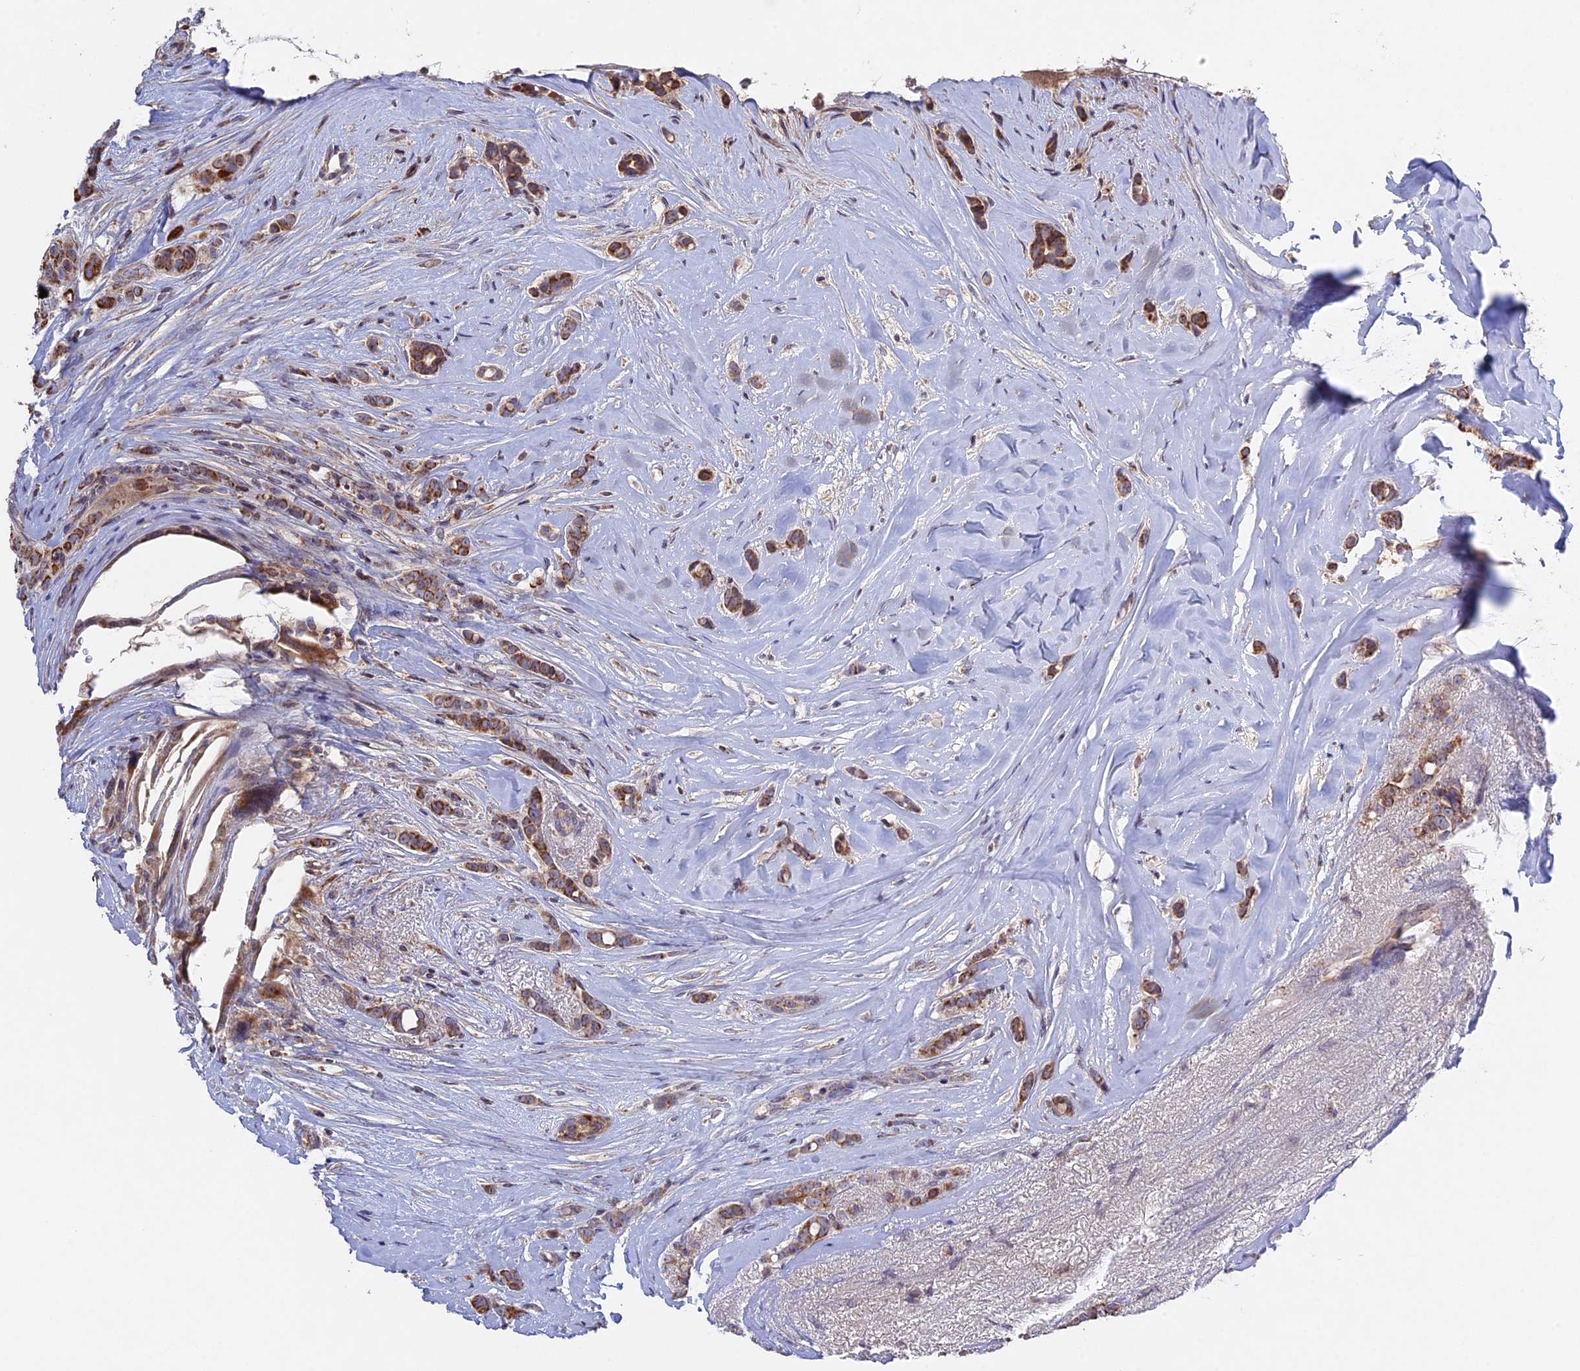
{"staining": {"intensity": "strong", "quantity": ">75%", "location": "cytoplasmic/membranous"}, "tissue": "breast cancer", "cell_type": "Tumor cells", "image_type": "cancer", "snomed": [{"axis": "morphology", "description": "Lobular carcinoma"}, {"axis": "topography", "description": "Breast"}], "caption": "Immunohistochemistry (DAB (3,3'-diaminobenzidine)) staining of breast cancer (lobular carcinoma) exhibits strong cytoplasmic/membranous protein staining in about >75% of tumor cells. (IHC, brightfield microscopy, high magnification).", "gene": "MPV17L", "patient": {"sex": "female", "age": 51}}